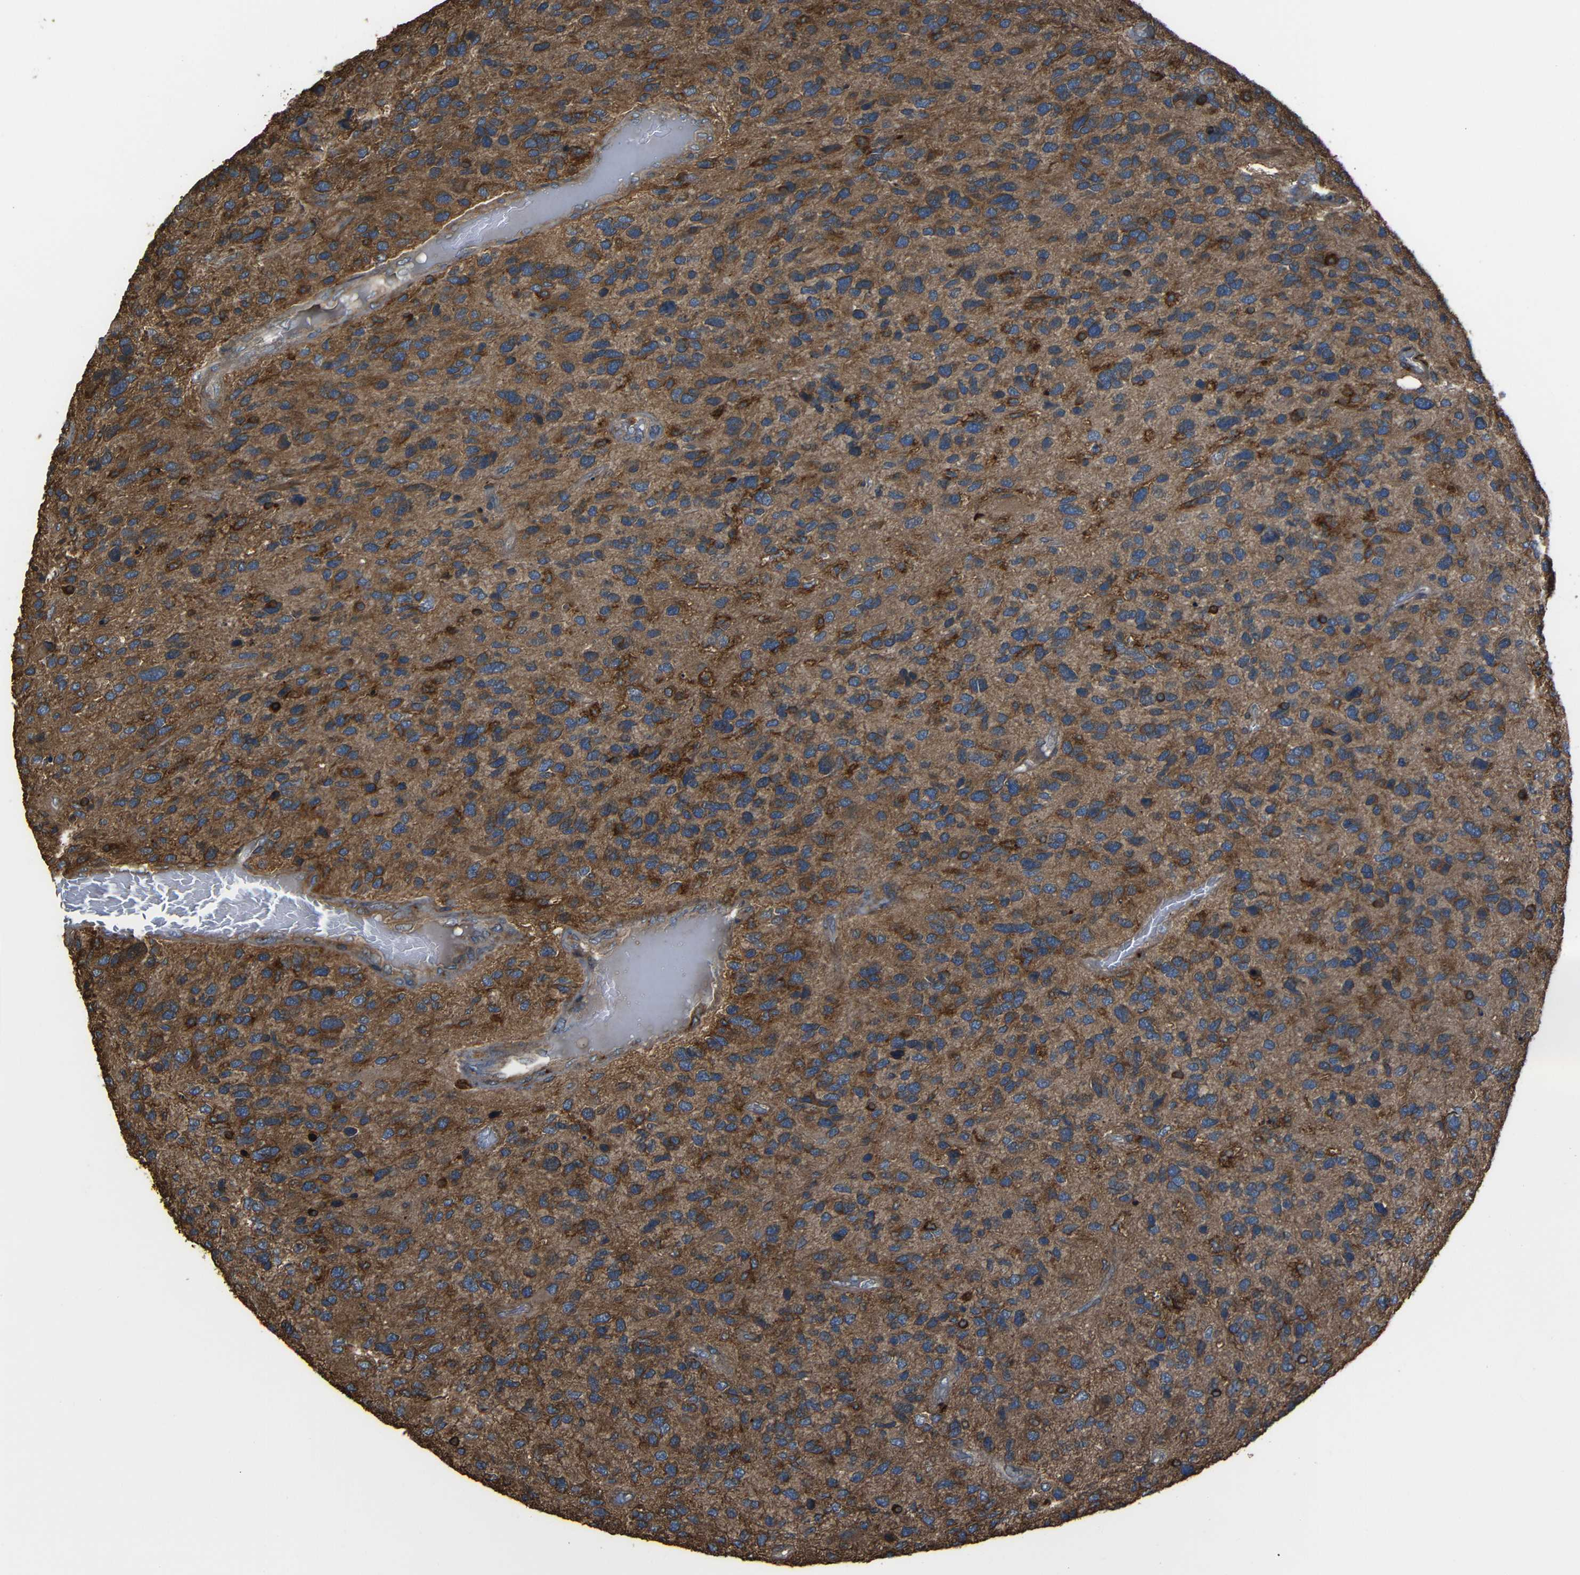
{"staining": {"intensity": "moderate", "quantity": ">75%", "location": "cytoplasmic/membranous"}, "tissue": "glioma", "cell_type": "Tumor cells", "image_type": "cancer", "snomed": [{"axis": "morphology", "description": "Glioma, malignant, High grade"}, {"axis": "topography", "description": "Brain"}], "caption": "Brown immunohistochemical staining in malignant glioma (high-grade) exhibits moderate cytoplasmic/membranous staining in approximately >75% of tumor cells. (brown staining indicates protein expression, while blue staining denotes nuclei).", "gene": "ADGRE5", "patient": {"sex": "female", "age": 58}}